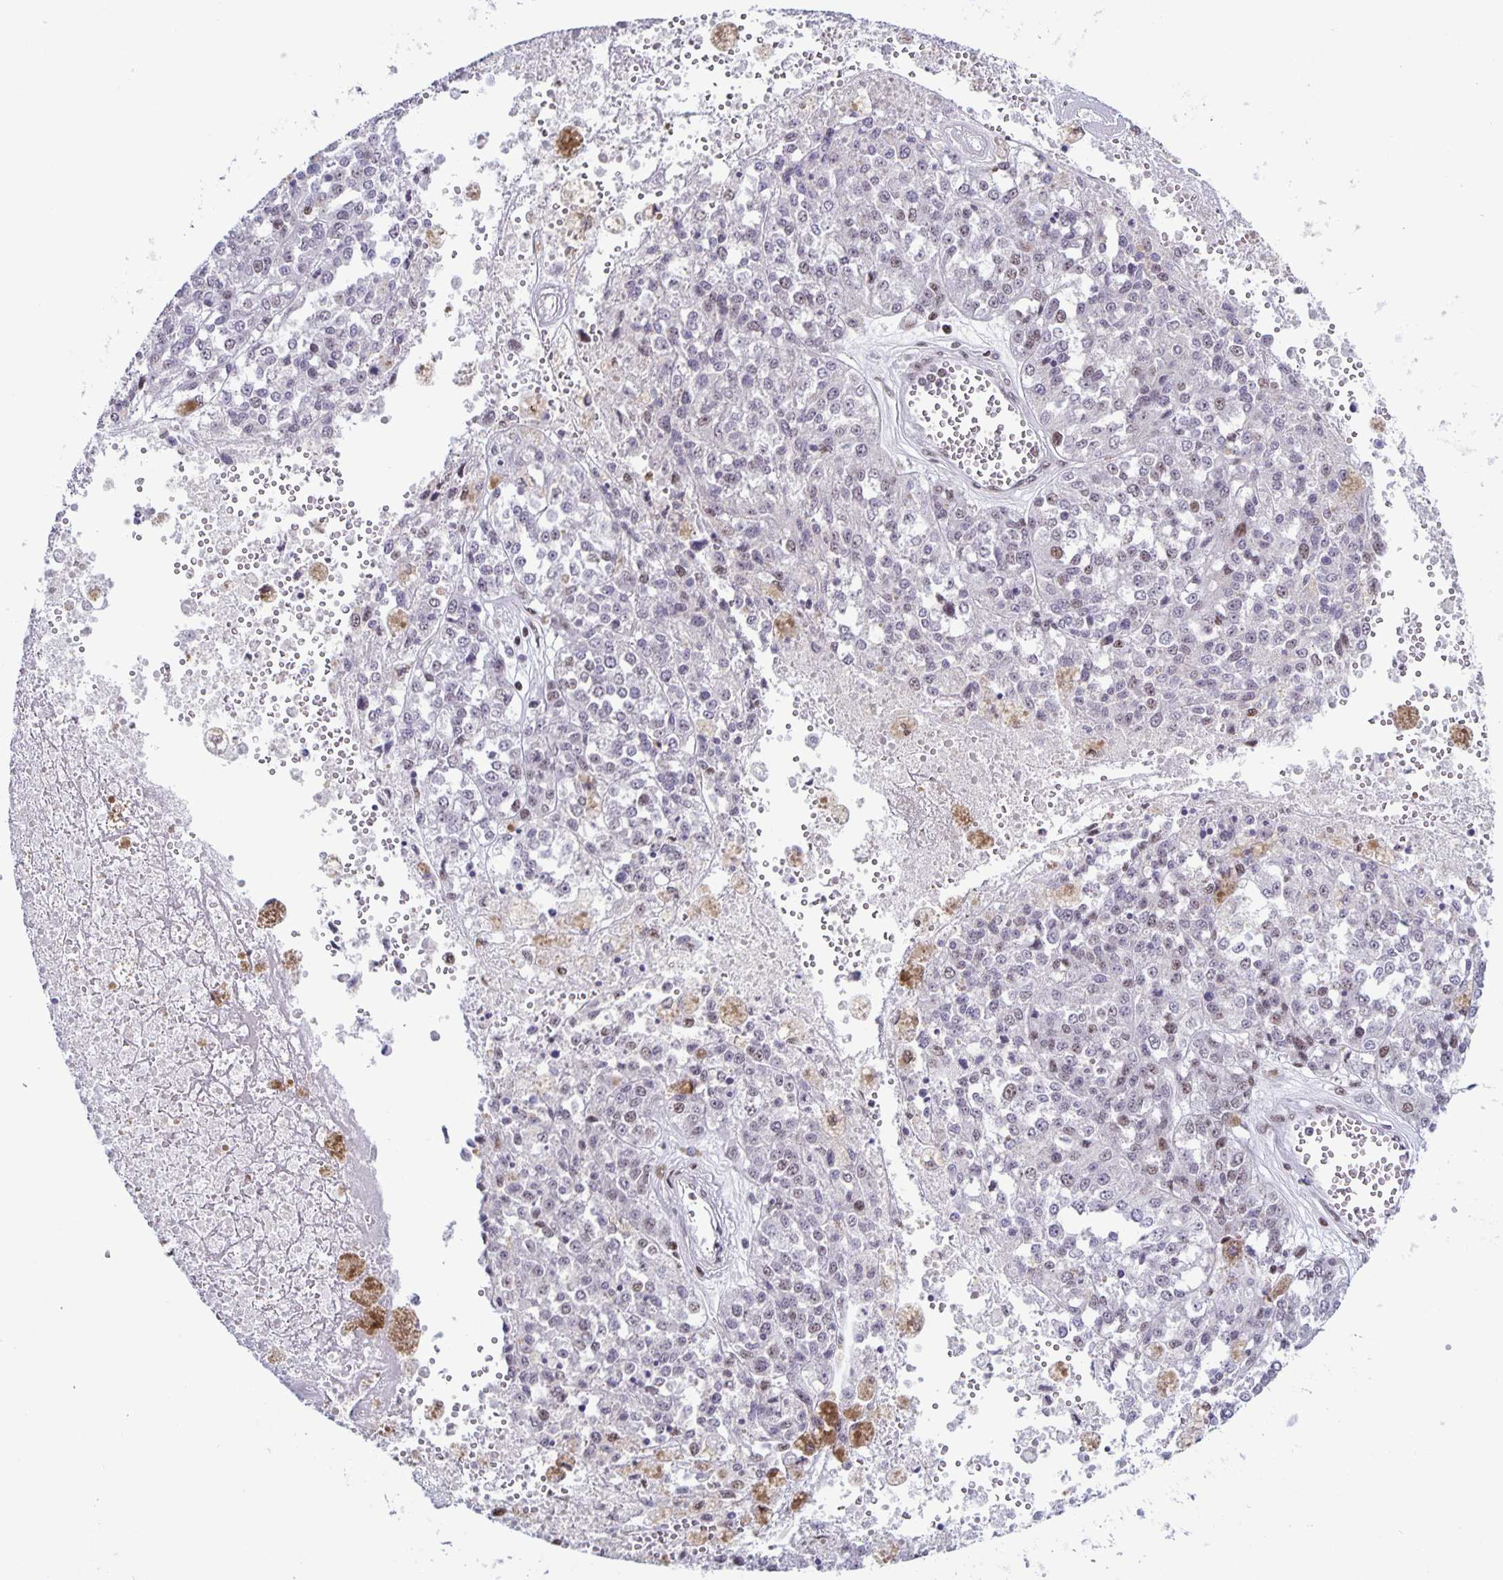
{"staining": {"intensity": "weak", "quantity": "<25%", "location": "nuclear"}, "tissue": "melanoma", "cell_type": "Tumor cells", "image_type": "cancer", "snomed": [{"axis": "morphology", "description": "Malignant melanoma, Metastatic site"}, {"axis": "topography", "description": "Lymph node"}], "caption": "Malignant melanoma (metastatic site) was stained to show a protein in brown. There is no significant expression in tumor cells.", "gene": "JUND", "patient": {"sex": "female", "age": 64}}